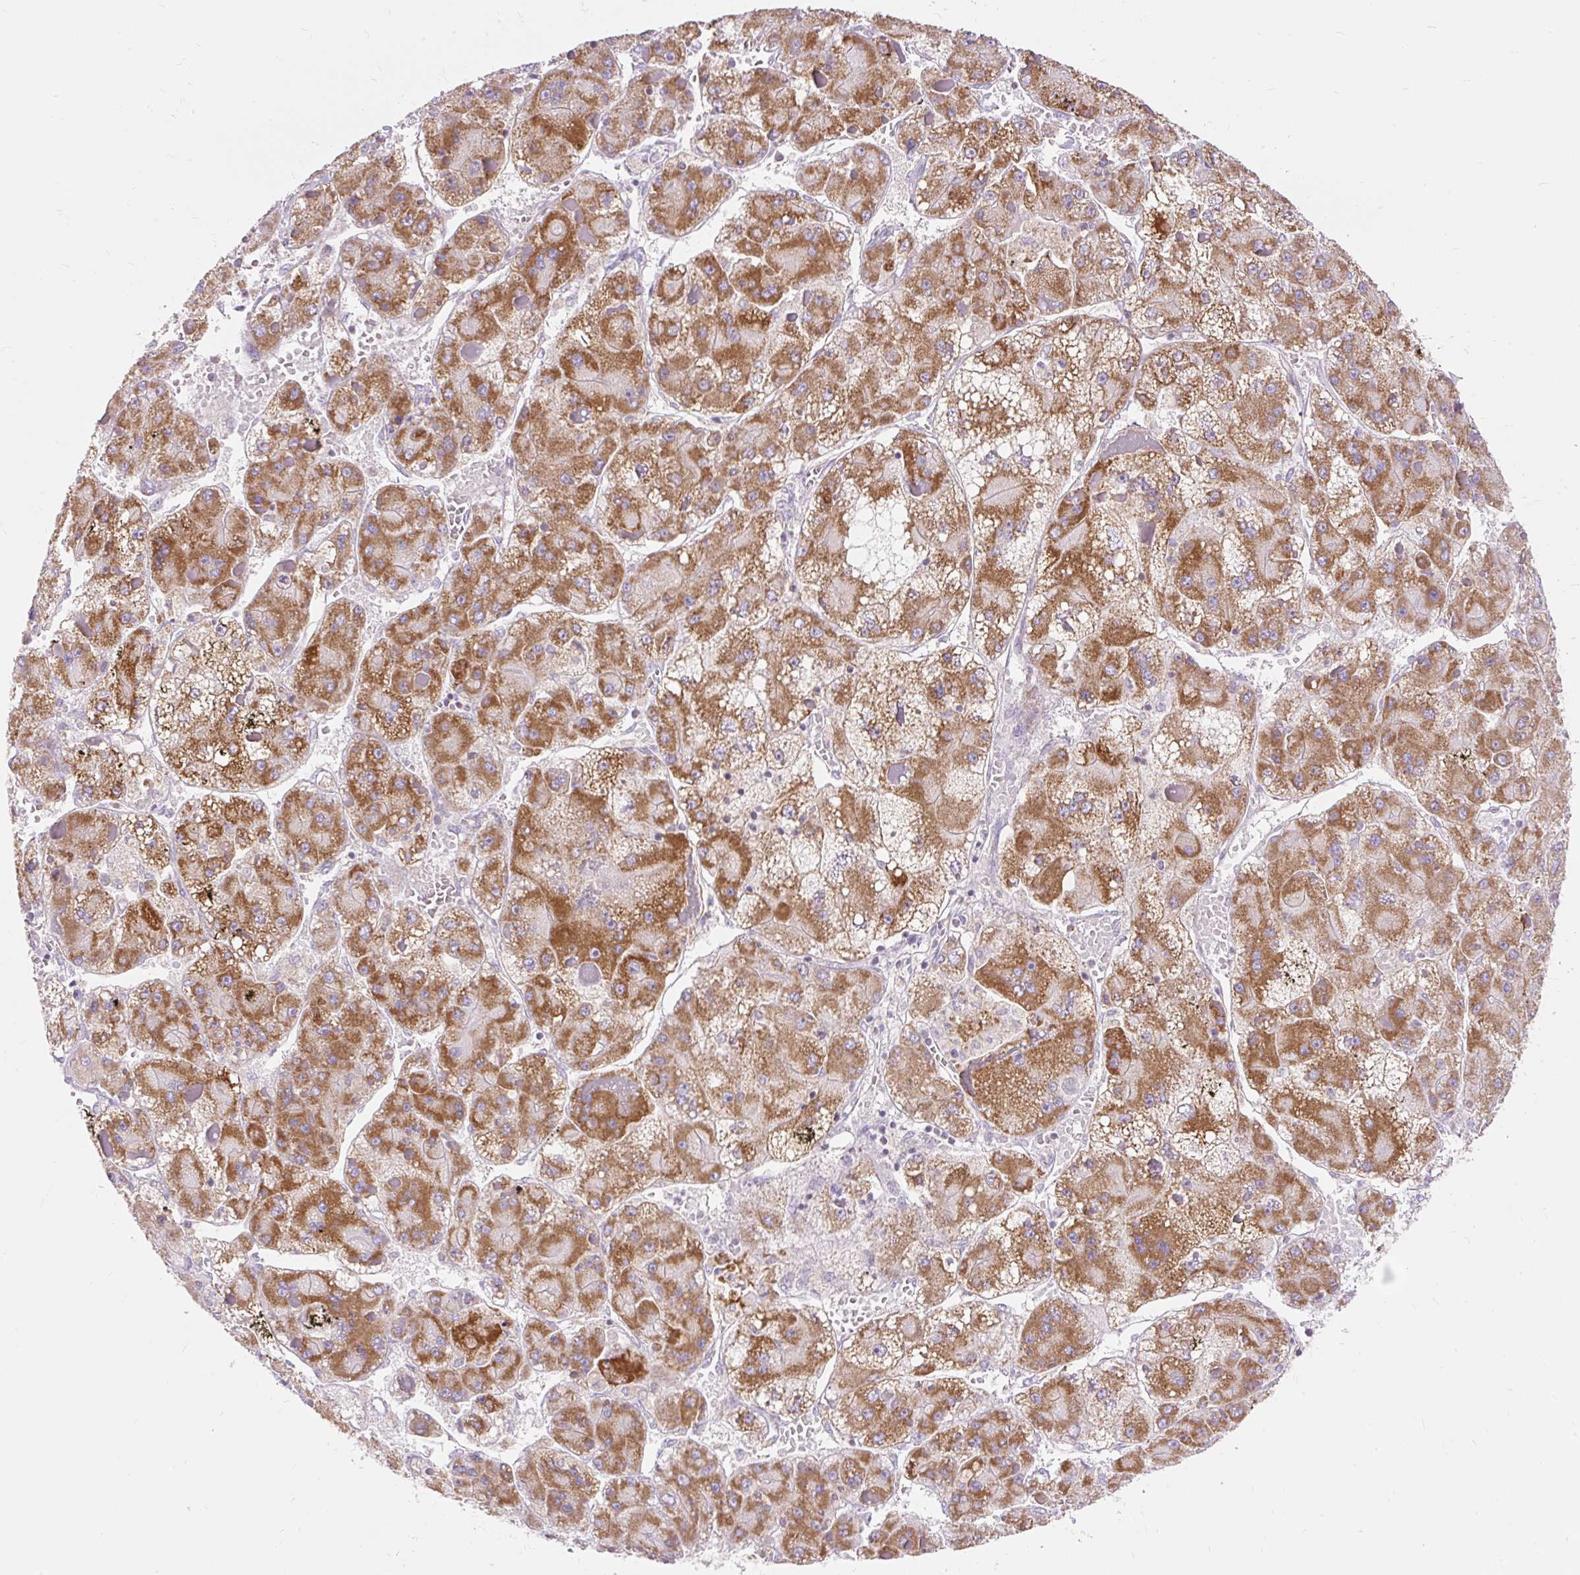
{"staining": {"intensity": "moderate", "quantity": ">75%", "location": "cytoplasmic/membranous"}, "tissue": "liver cancer", "cell_type": "Tumor cells", "image_type": "cancer", "snomed": [{"axis": "morphology", "description": "Carcinoma, Hepatocellular, NOS"}, {"axis": "topography", "description": "Liver"}], "caption": "The micrograph displays a brown stain indicating the presence of a protein in the cytoplasmic/membranous of tumor cells in liver cancer (hepatocellular carcinoma).", "gene": "PMAIP1", "patient": {"sex": "female", "age": 73}}